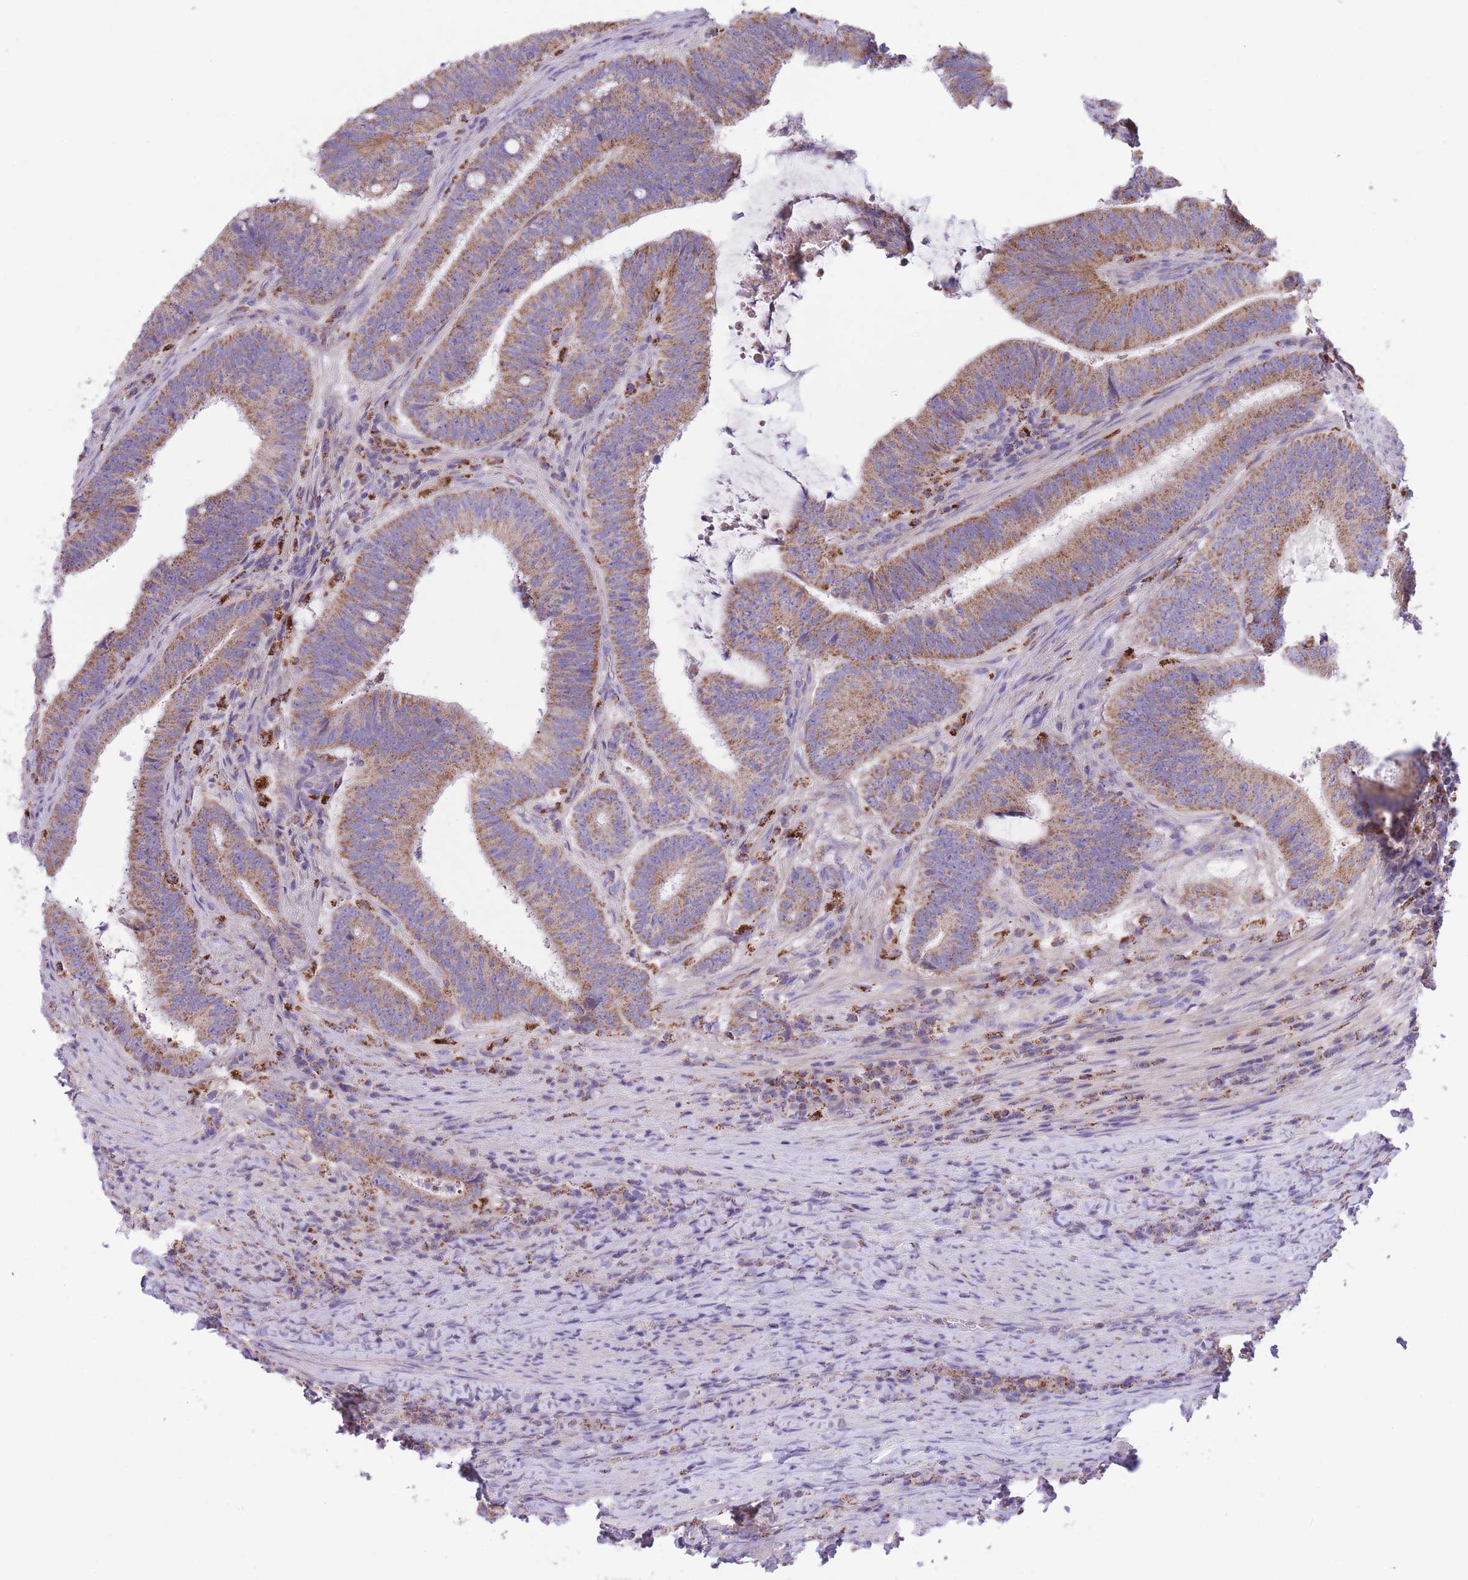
{"staining": {"intensity": "moderate", "quantity": ">75%", "location": "cytoplasmic/membranous"}, "tissue": "colorectal cancer", "cell_type": "Tumor cells", "image_type": "cancer", "snomed": [{"axis": "morphology", "description": "Adenocarcinoma, NOS"}, {"axis": "topography", "description": "Colon"}], "caption": "This micrograph displays colorectal adenocarcinoma stained with immunohistochemistry to label a protein in brown. The cytoplasmic/membranous of tumor cells show moderate positivity for the protein. Nuclei are counter-stained blue.", "gene": "ST3GAL3", "patient": {"sex": "female", "age": 43}}